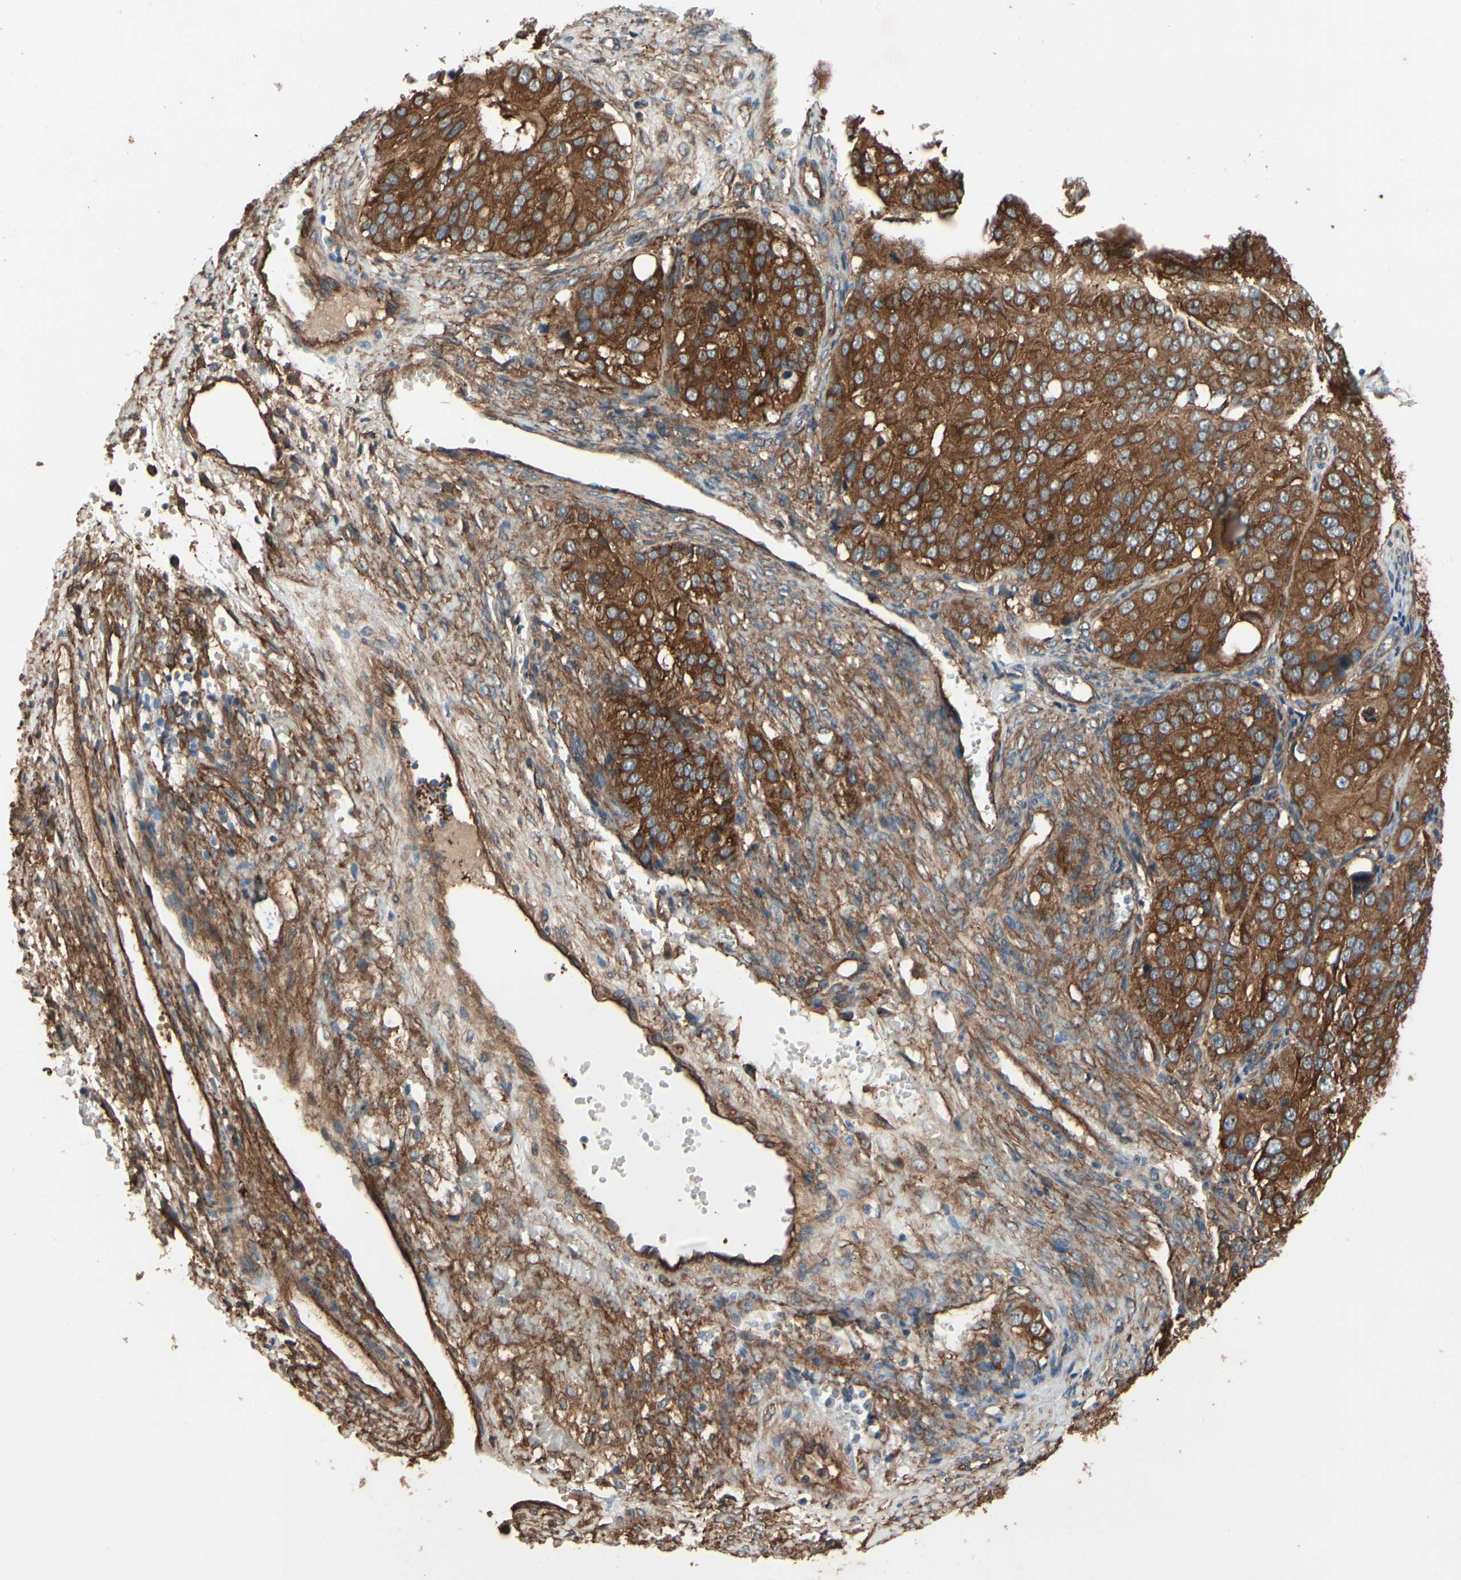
{"staining": {"intensity": "moderate", "quantity": ">75%", "location": "cytoplasmic/membranous"}, "tissue": "ovarian cancer", "cell_type": "Tumor cells", "image_type": "cancer", "snomed": [{"axis": "morphology", "description": "Carcinoma, endometroid"}, {"axis": "topography", "description": "Ovary"}], "caption": "Immunohistochemical staining of ovarian cancer displays moderate cytoplasmic/membranous protein expression in approximately >75% of tumor cells.", "gene": "CTTNBP2", "patient": {"sex": "female", "age": 51}}